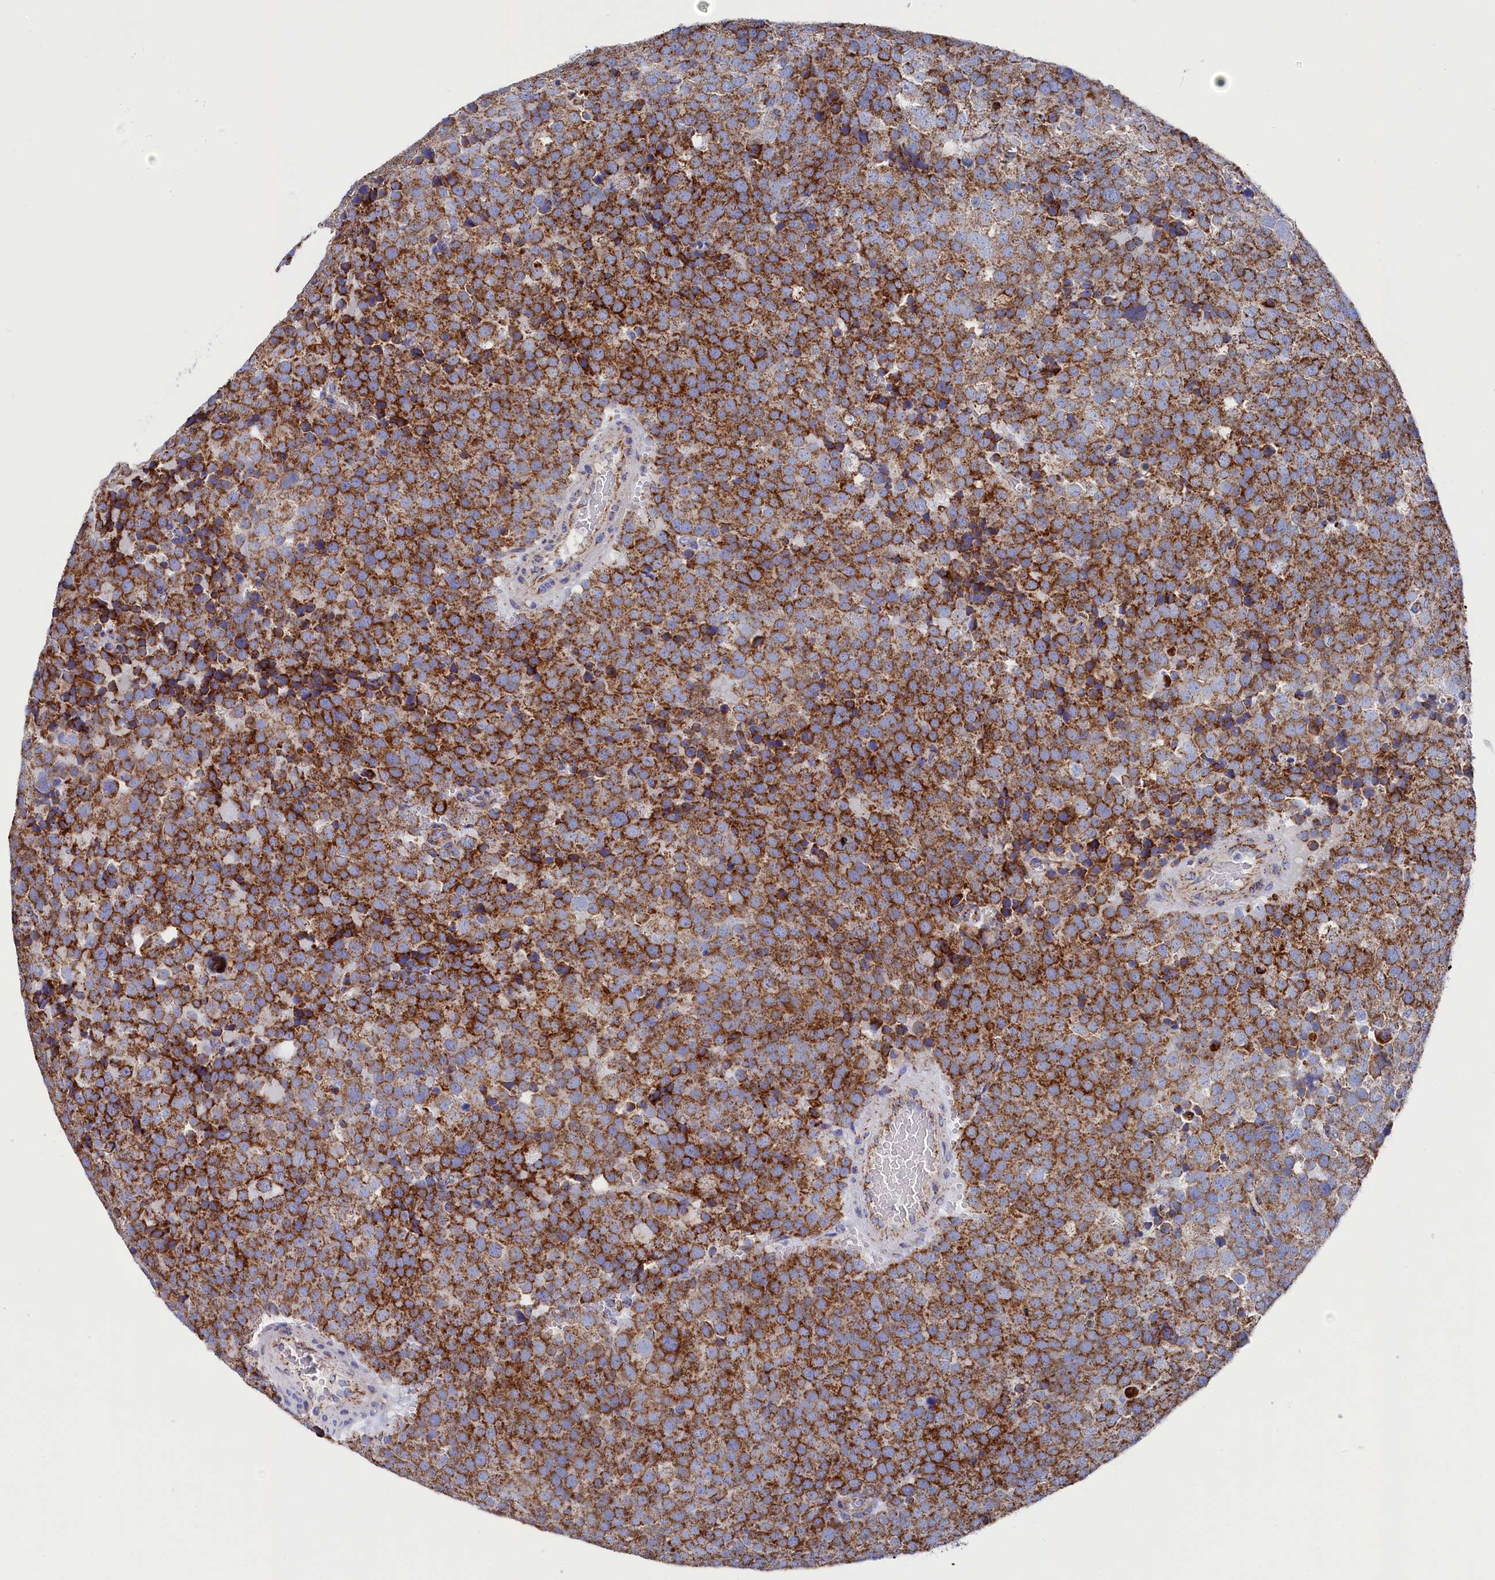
{"staining": {"intensity": "moderate", "quantity": ">75%", "location": "cytoplasmic/membranous"}, "tissue": "testis cancer", "cell_type": "Tumor cells", "image_type": "cancer", "snomed": [{"axis": "morphology", "description": "Seminoma, NOS"}, {"axis": "topography", "description": "Testis"}], "caption": "An image of testis cancer (seminoma) stained for a protein displays moderate cytoplasmic/membranous brown staining in tumor cells.", "gene": "MMAB", "patient": {"sex": "male", "age": 71}}